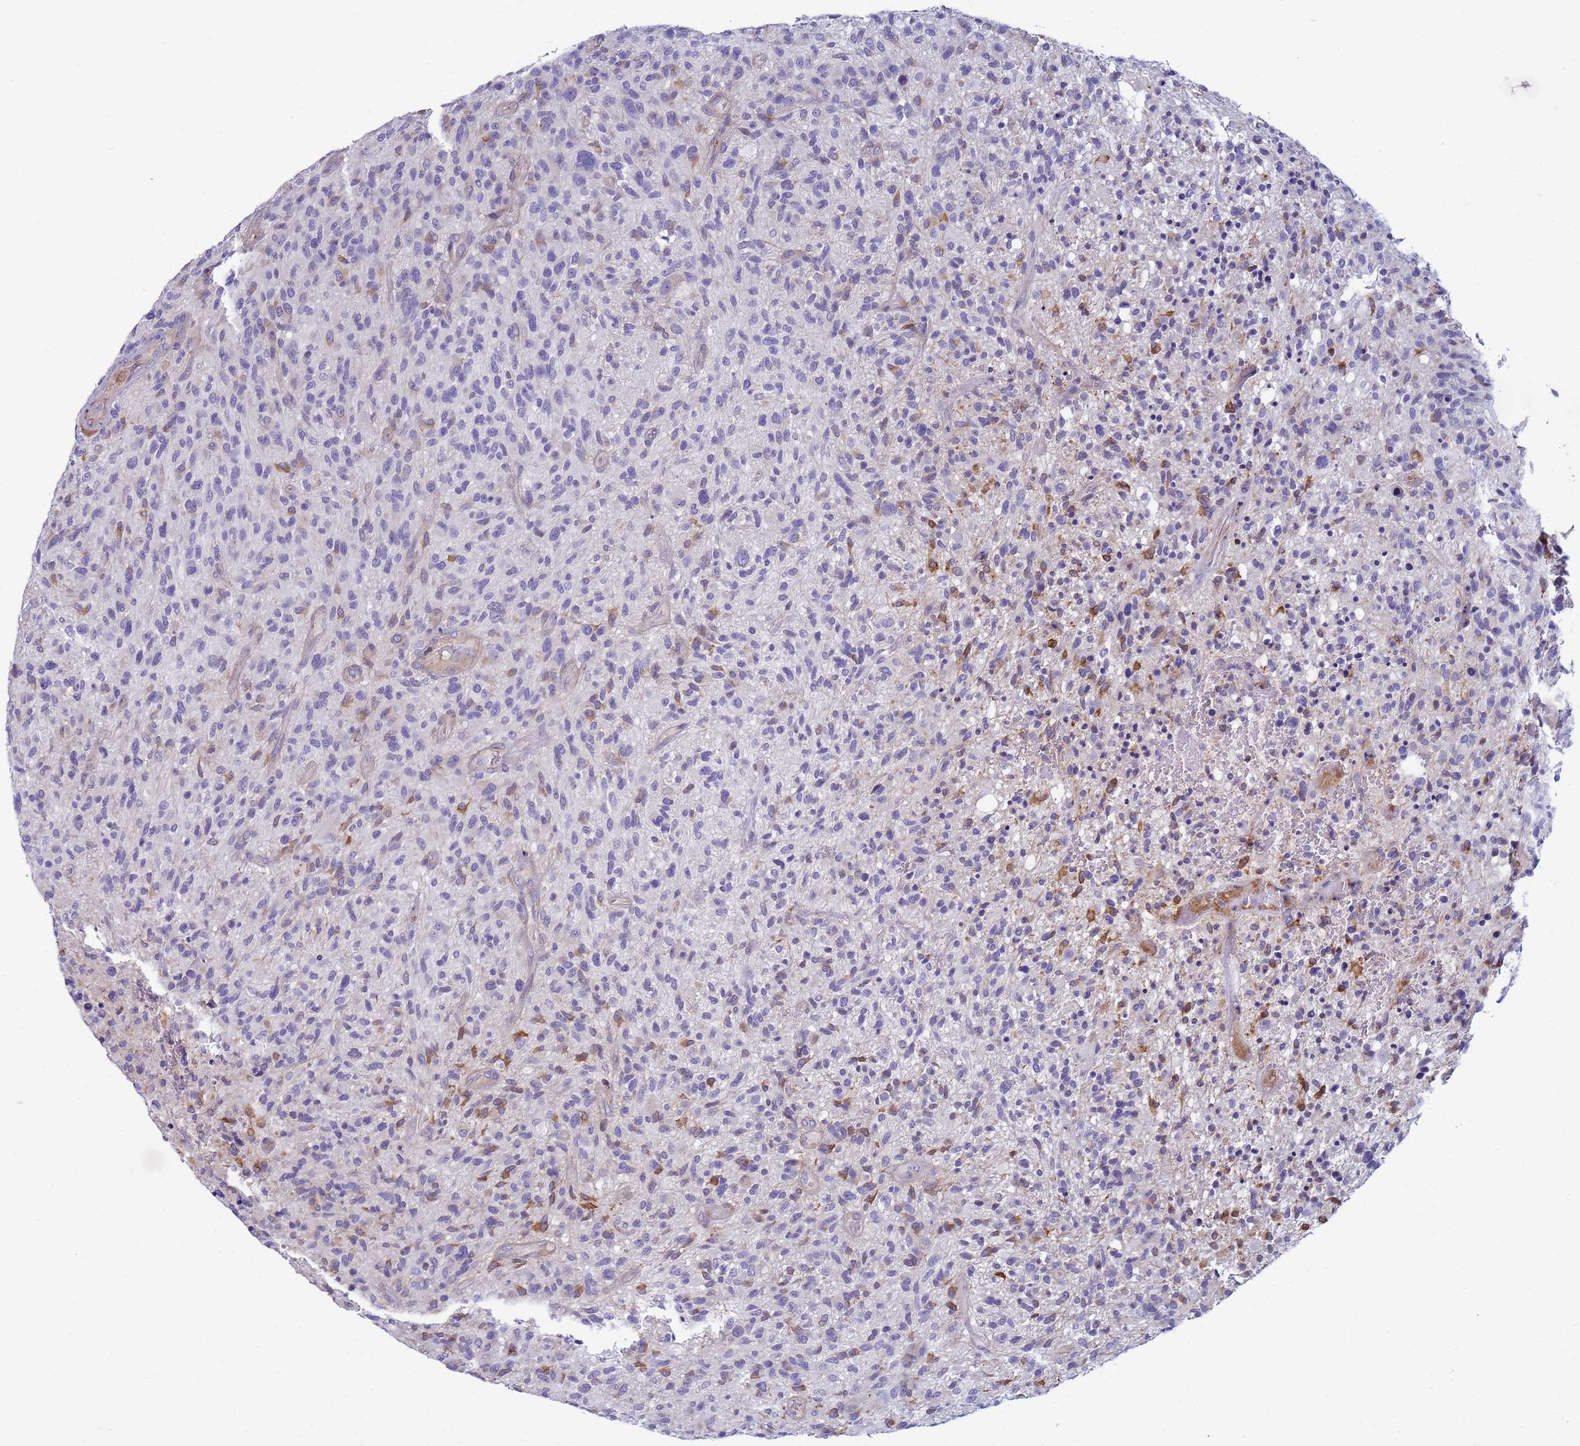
{"staining": {"intensity": "moderate", "quantity": "<25%", "location": "cytoplasmic/membranous"}, "tissue": "glioma", "cell_type": "Tumor cells", "image_type": "cancer", "snomed": [{"axis": "morphology", "description": "Glioma, malignant, High grade"}, {"axis": "topography", "description": "Brain"}], "caption": "The image displays immunohistochemical staining of malignant glioma (high-grade). There is moderate cytoplasmic/membranous positivity is appreciated in approximately <25% of tumor cells.", "gene": "TRPC6", "patient": {"sex": "male", "age": 47}}